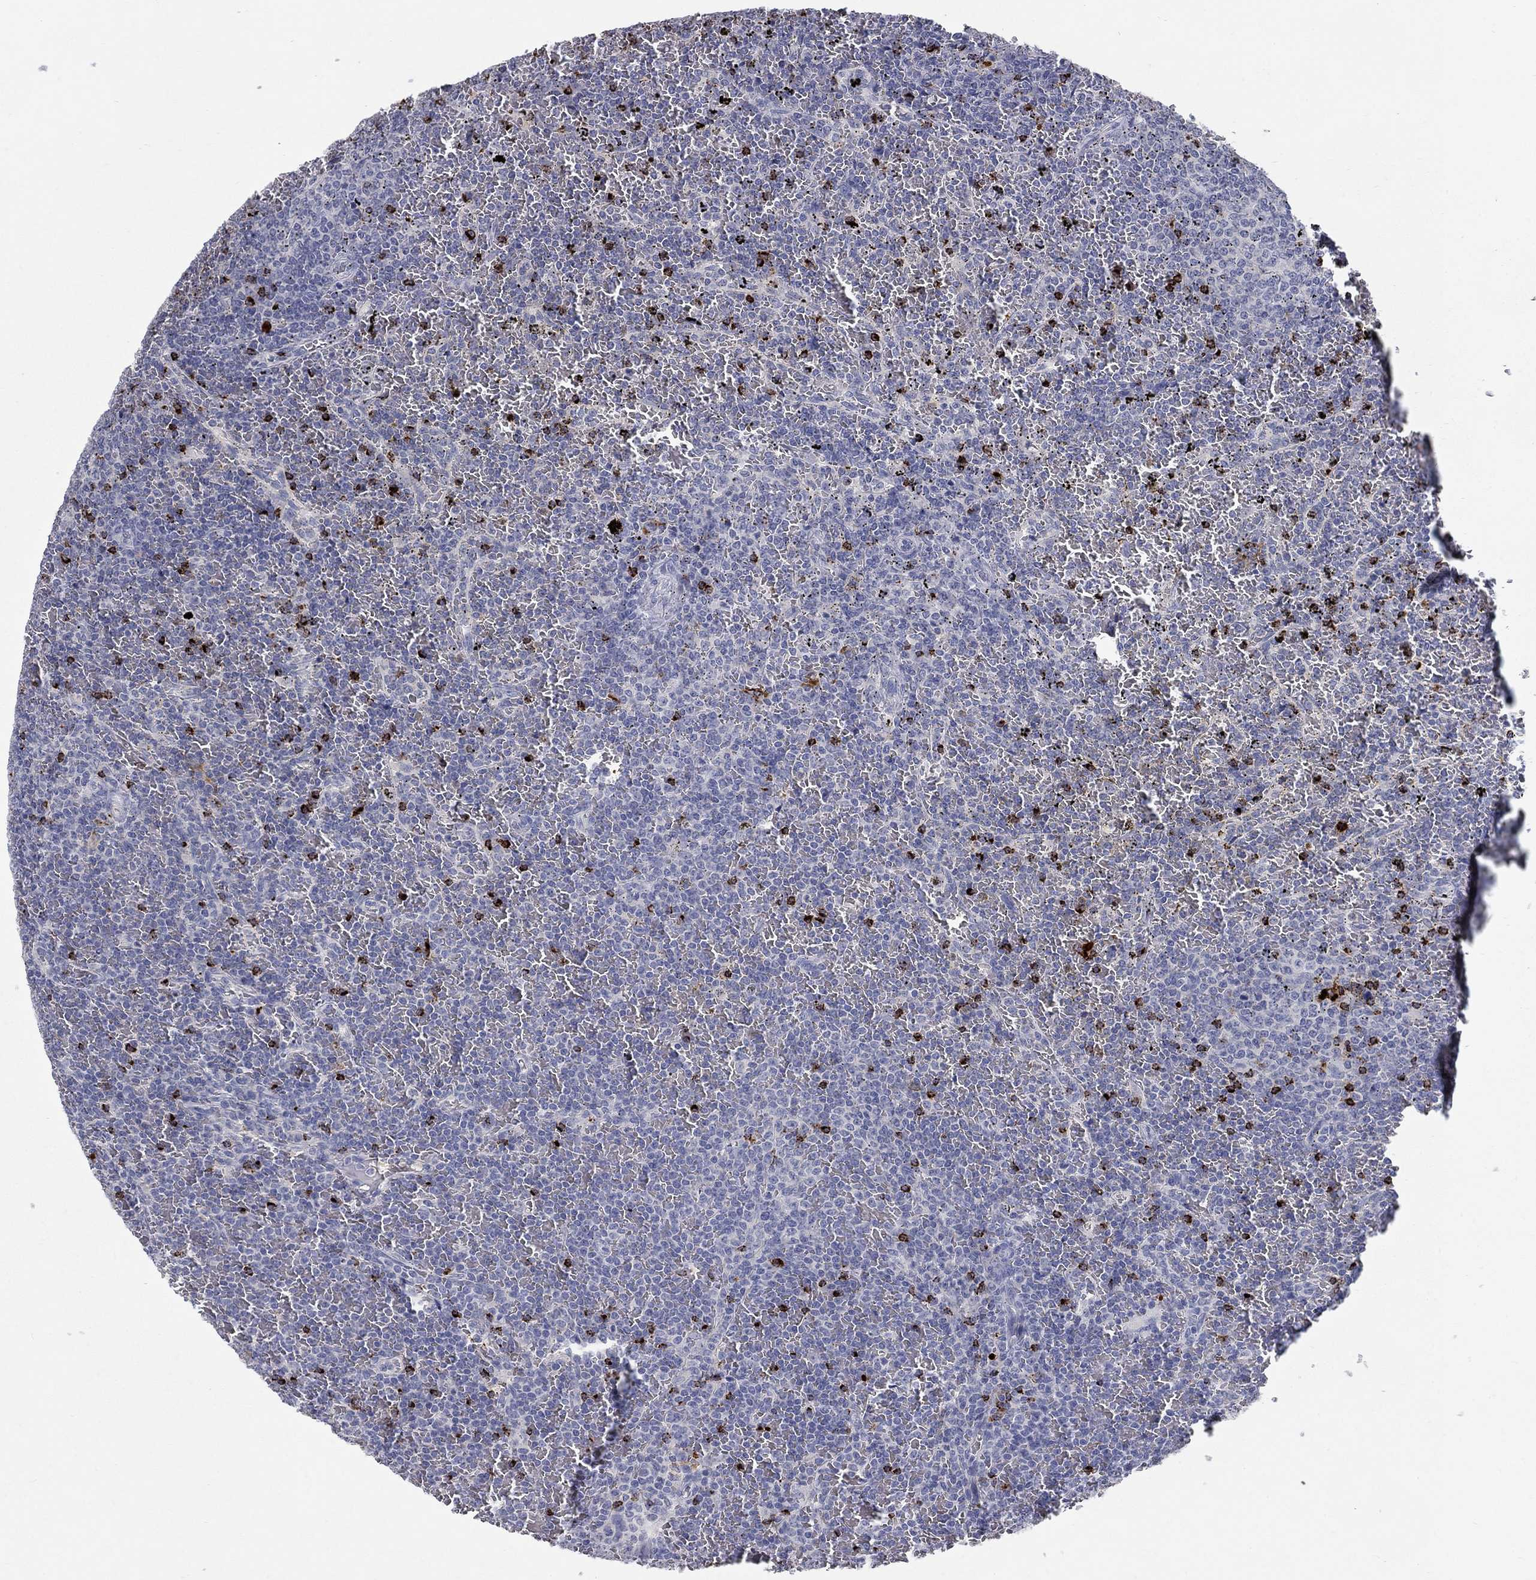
{"staining": {"intensity": "strong", "quantity": "<25%", "location": "cytoplasmic/membranous"}, "tissue": "lymphoma", "cell_type": "Tumor cells", "image_type": "cancer", "snomed": [{"axis": "morphology", "description": "Malignant lymphoma, non-Hodgkin's type, Low grade"}, {"axis": "topography", "description": "Spleen"}], "caption": "Low-grade malignant lymphoma, non-Hodgkin's type stained with a protein marker displays strong staining in tumor cells.", "gene": "GZMA", "patient": {"sex": "female", "age": 77}}